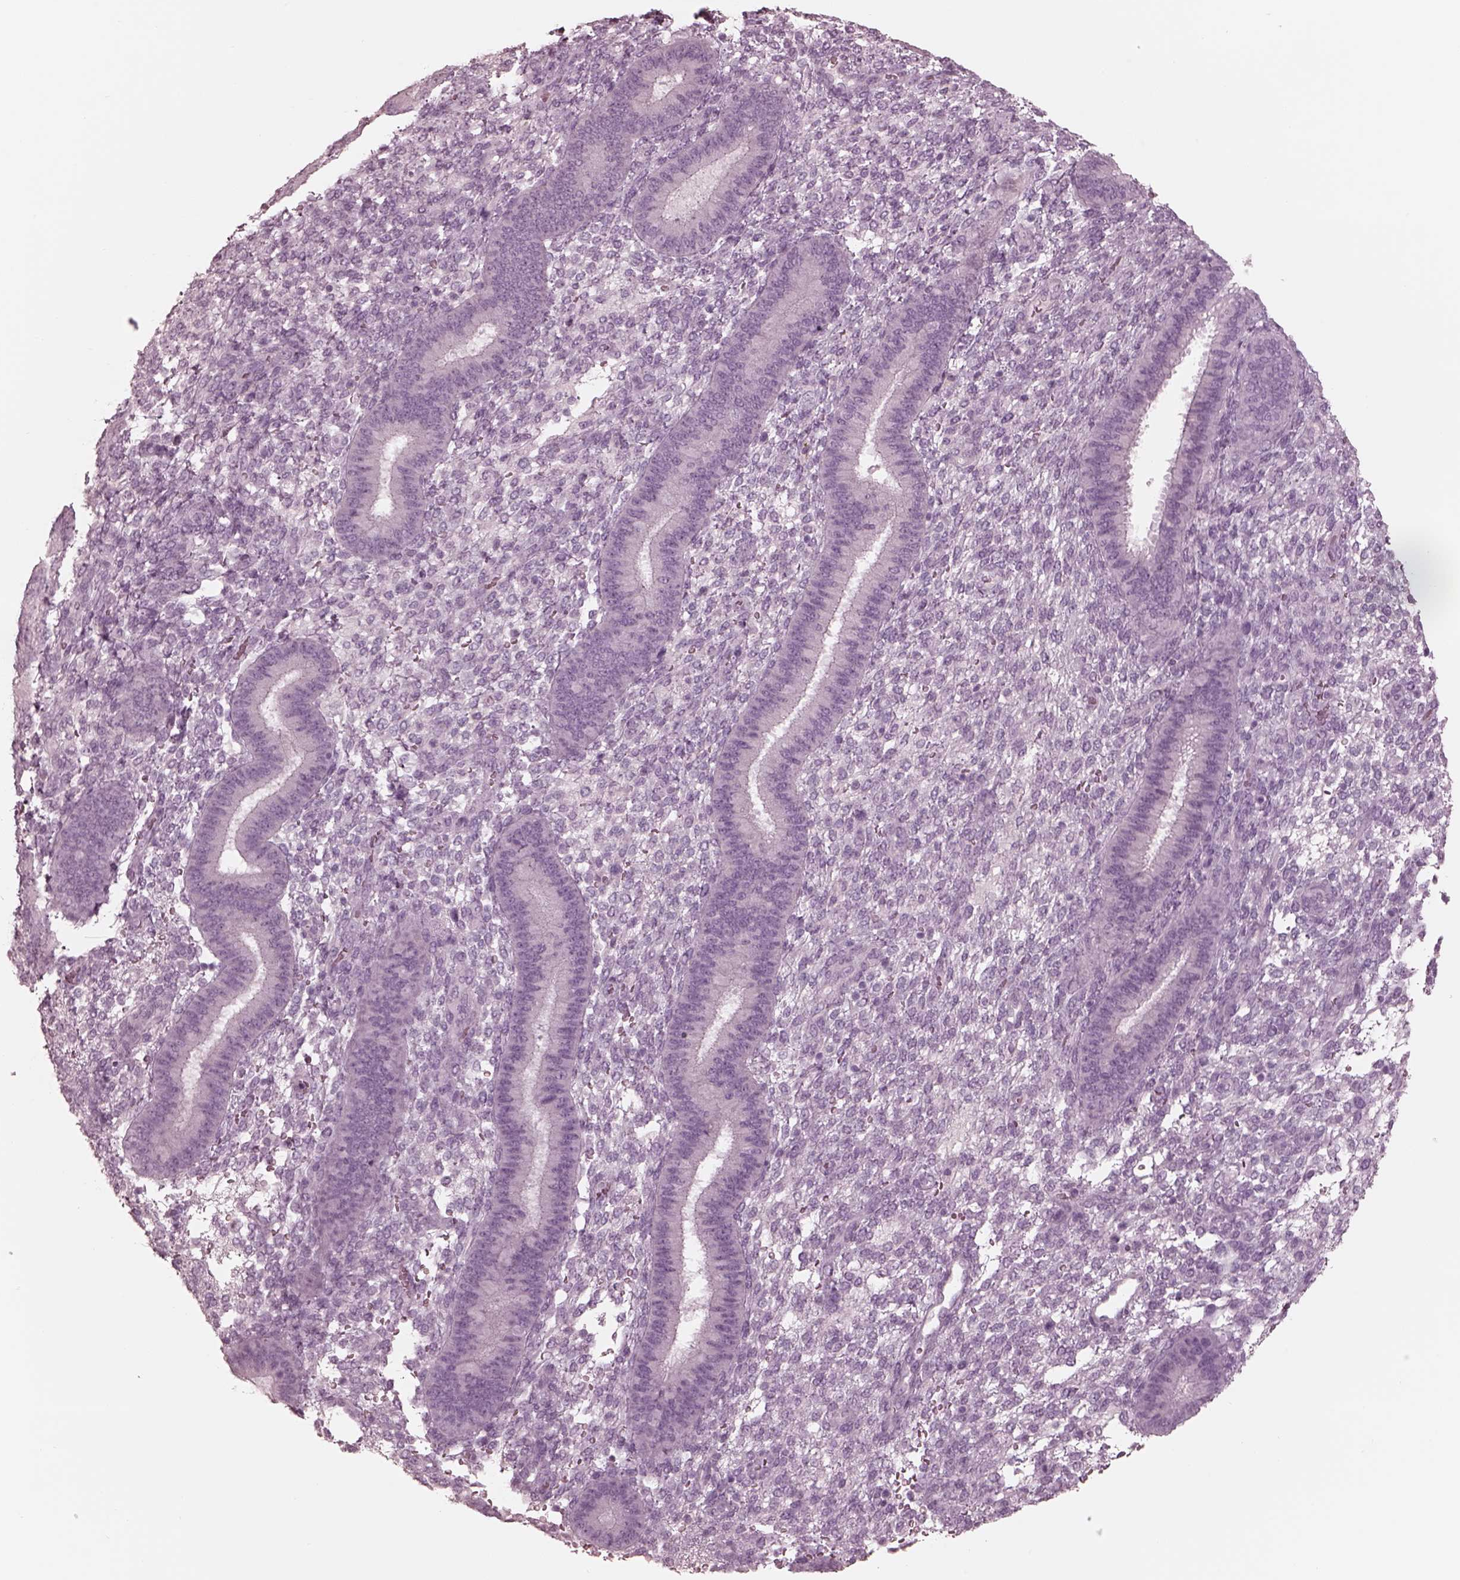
{"staining": {"intensity": "negative", "quantity": "none", "location": "none"}, "tissue": "endometrium", "cell_type": "Cells in endometrial stroma", "image_type": "normal", "snomed": [{"axis": "morphology", "description": "Normal tissue, NOS"}, {"axis": "topography", "description": "Endometrium"}], "caption": "This is an immunohistochemistry (IHC) image of normal endometrium. There is no staining in cells in endometrial stroma.", "gene": "CADM2", "patient": {"sex": "female", "age": 39}}